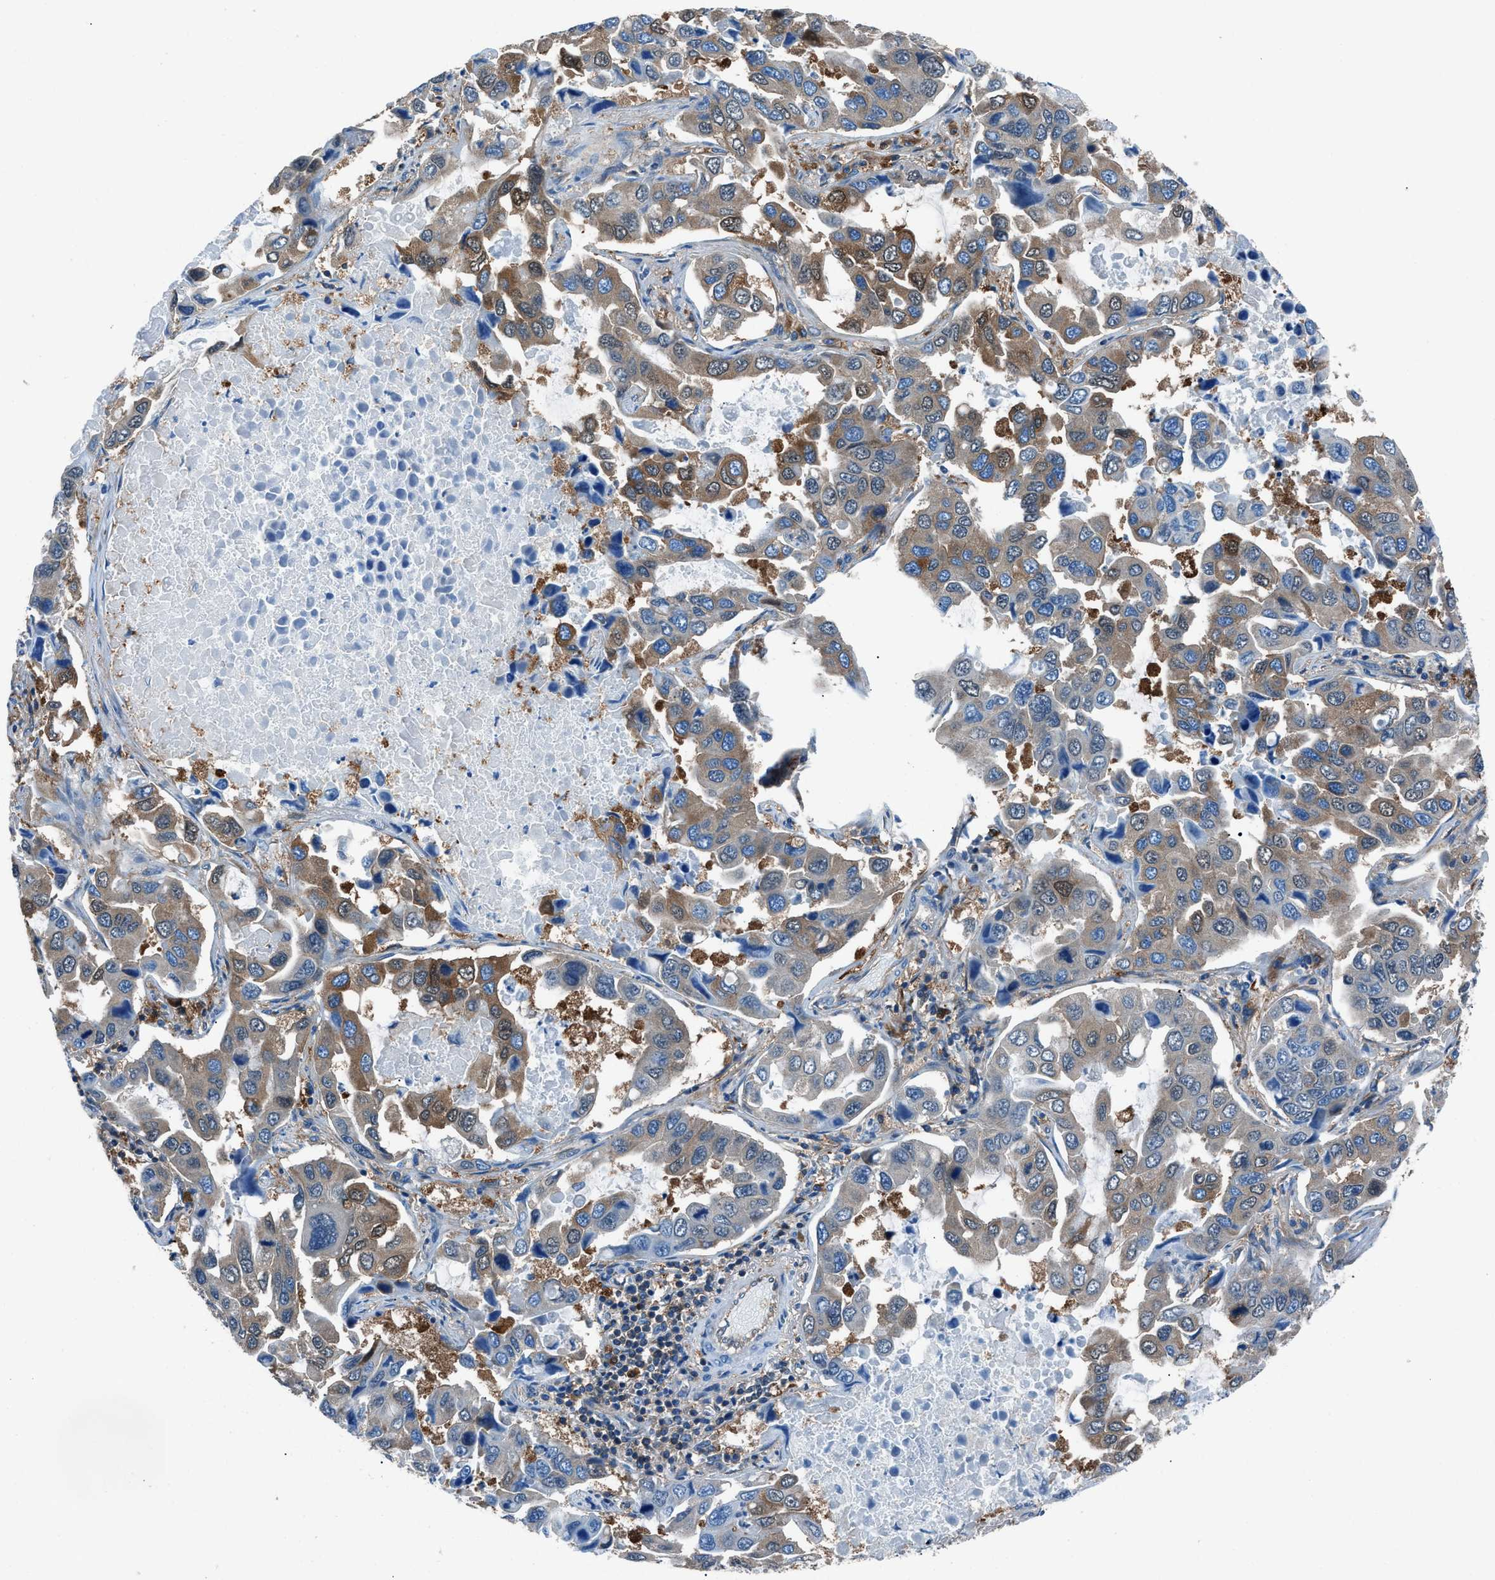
{"staining": {"intensity": "moderate", "quantity": "25%-75%", "location": "cytoplasmic/membranous"}, "tissue": "lung cancer", "cell_type": "Tumor cells", "image_type": "cancer", "snomed": [{"axis": "morphology", "description": "Adenocarcinoma, NOS"}, {"axis": "topography", "description": "Lung"}], "caption": "Moderate cytoplasmic/membranous staining for a protein is appreciated in approximately 25%-75% of tumor cells of lung adenocarcinoma using immunohistochemistry.", "gene": "SARS1", "patient": {"sex": "male", "age": 64}}